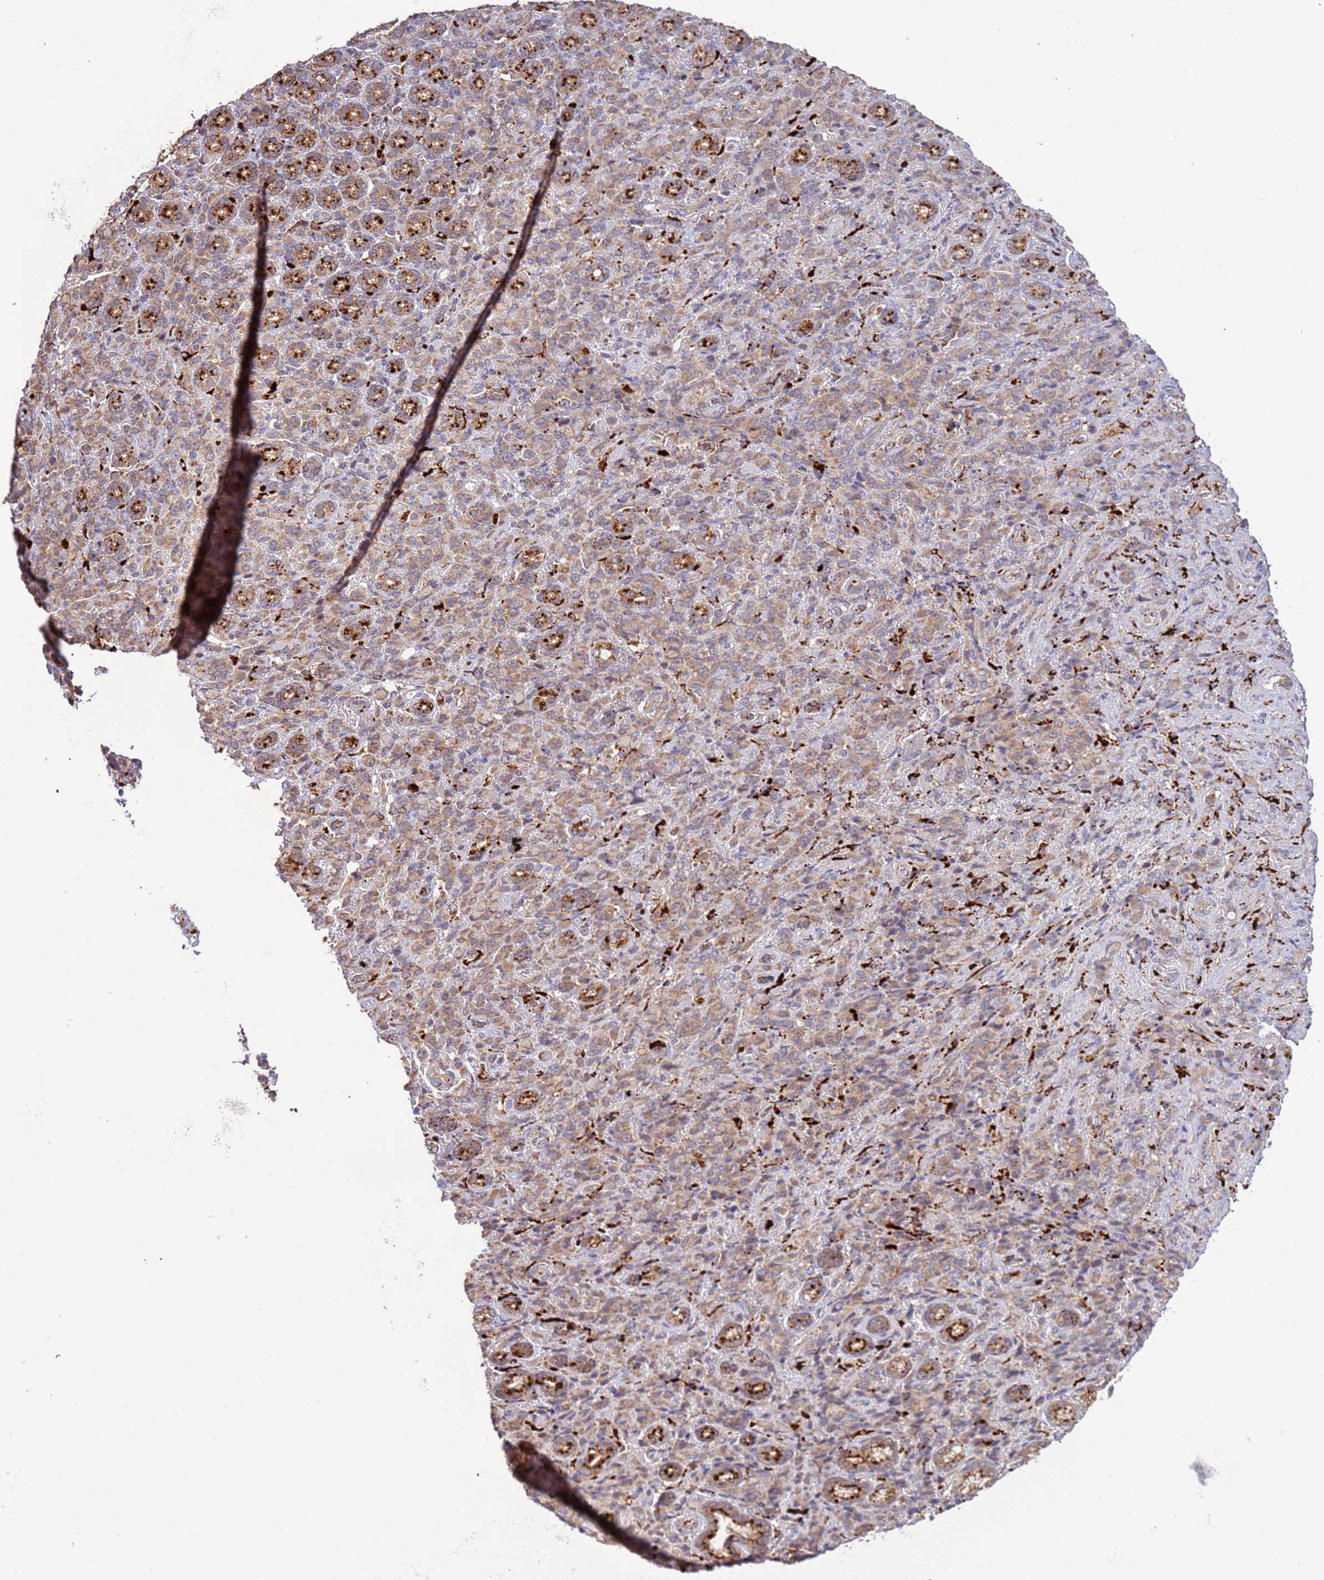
{"staining": {"intensity": "weak", "quantity": ">75%", "location": "cytoplasmic/membranous"}, "tissue": "stomach cancer", "cell_type": "Tumor cells", "image_type": "cancer", "snomed": [{"axis": "morphology", "description": "Adenocarcinoma, NOS"}, {"axis": "topography", "description": "Stomach"}], "caption": "Brown immunohistochemical staining in stomach cancer exhibits weak cytoplasmic/membranous staining in approximately >75% of tumor cells. (DAB IHC with brightfield microscopy, high magnification).", "gene": "VPS36", "patient": {"sex": "female", "age": 79}}